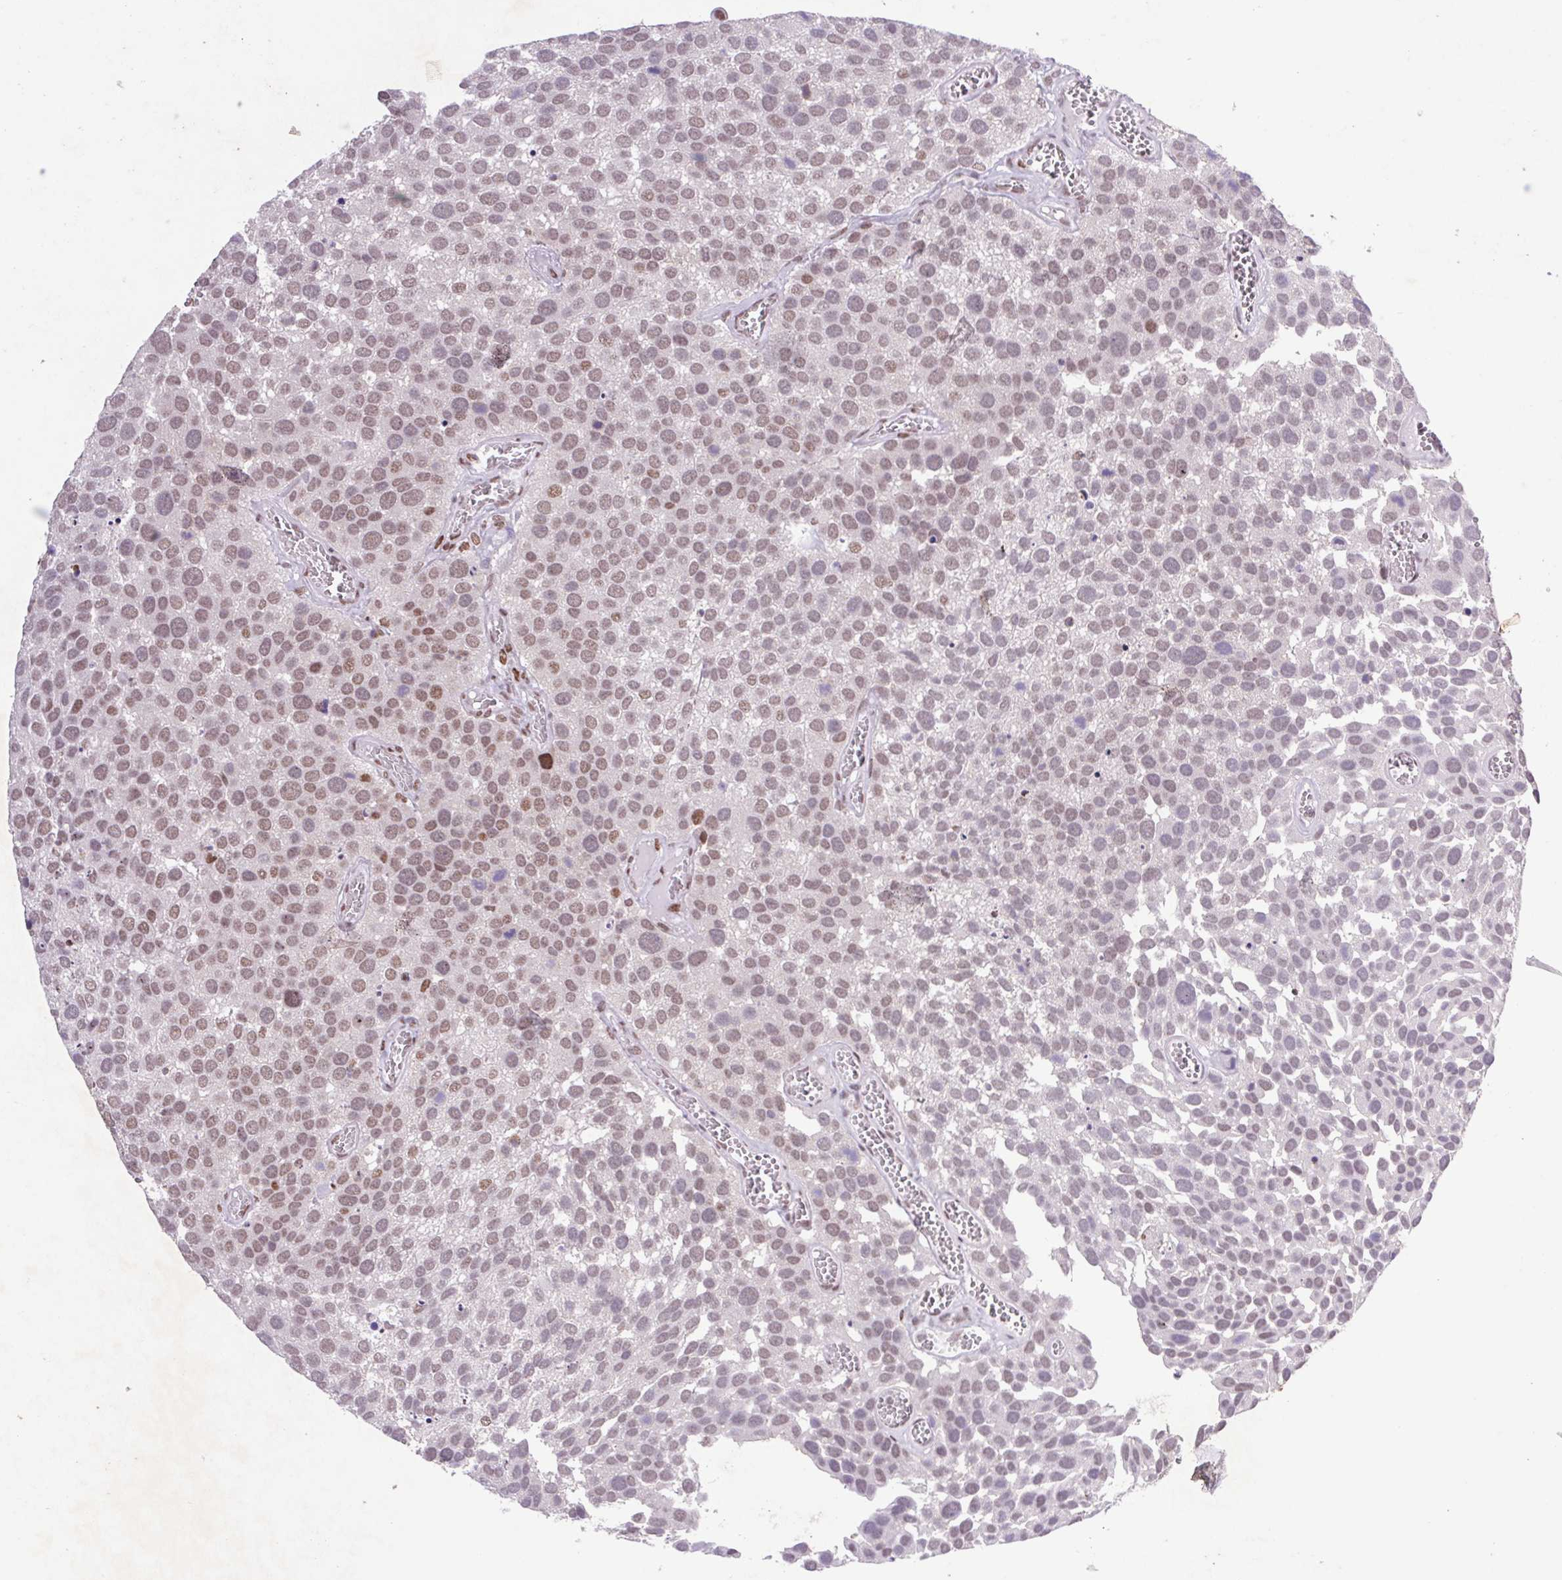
{"staining": {"intensity": "weak", "quantity": ">75%", "location": "nuclear"}, "tissue": "urothelial cancer", "cell_type": "Tumor cells", "image_type": "cancer", "snomed": [{"axis": "morphology", "description": "Urothelial carcinoma, Low grade"}, {"axis": "topography", "description": "Urinary bladder"}], "caption": "Urothelial cancer tissue exhibits weak nuclear positivity in about >75% of tumor cells", "gene": "LDLRAD4", "patient": {"sex": "female", "age": 69}}